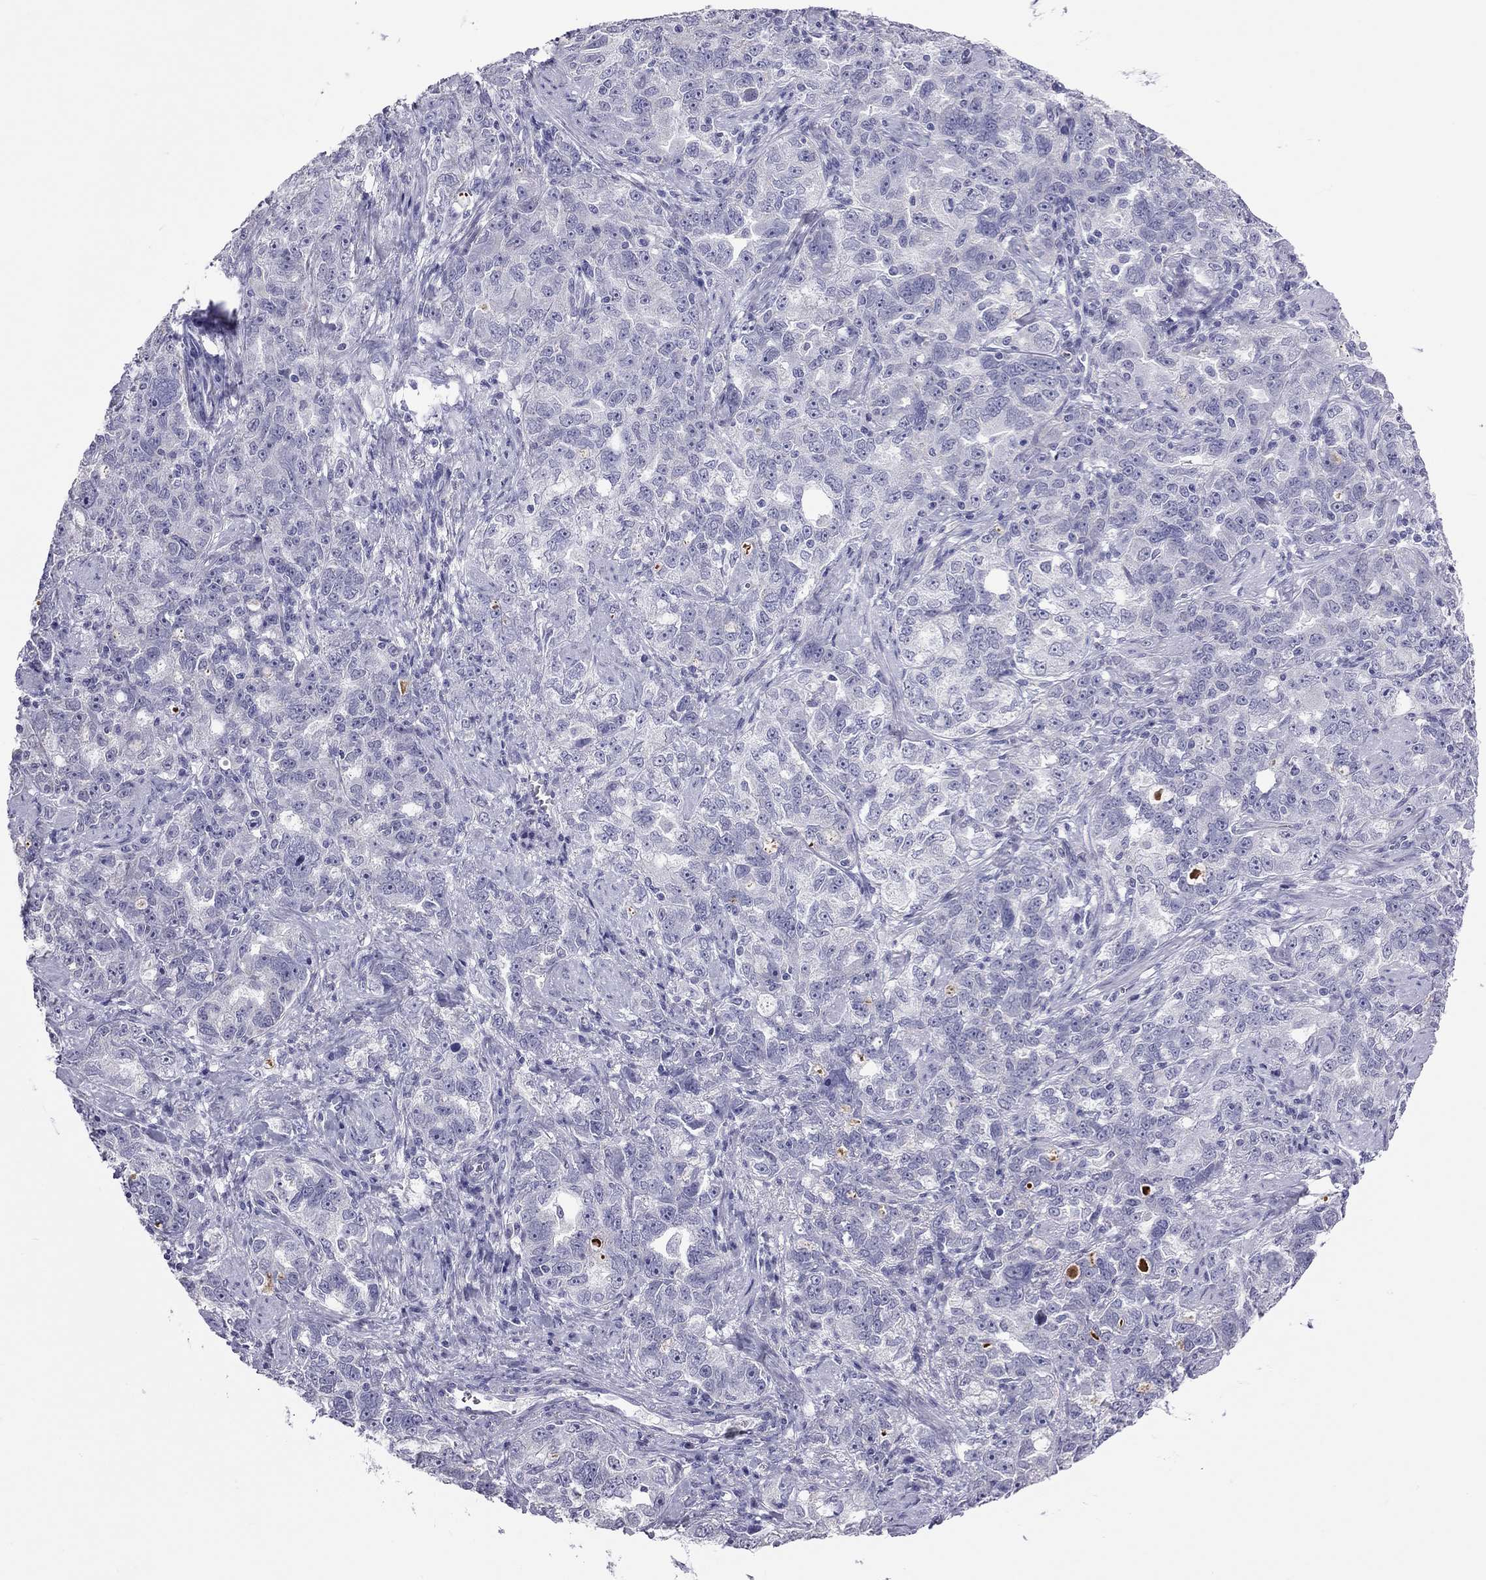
{"staining": {"intensity": "negative", "quantity": "none", "location": "none"}, "tissue": "ovarian cancer", "cell_type": "Tumor cells", "image_type": "cancer", "snomed": [{"axis": "morphology", "description": "Cystadenocarcinoma, serous, NOS"}, {"axis": "topography", "description": "Ovary"}], "caption": "IHC micrograph of ovarian cancer stained for a protein (brown), which reveals no staining in tumor cells.", "gene": "PPP1R3A", "patient": {"sex": "female", "age": 51}}